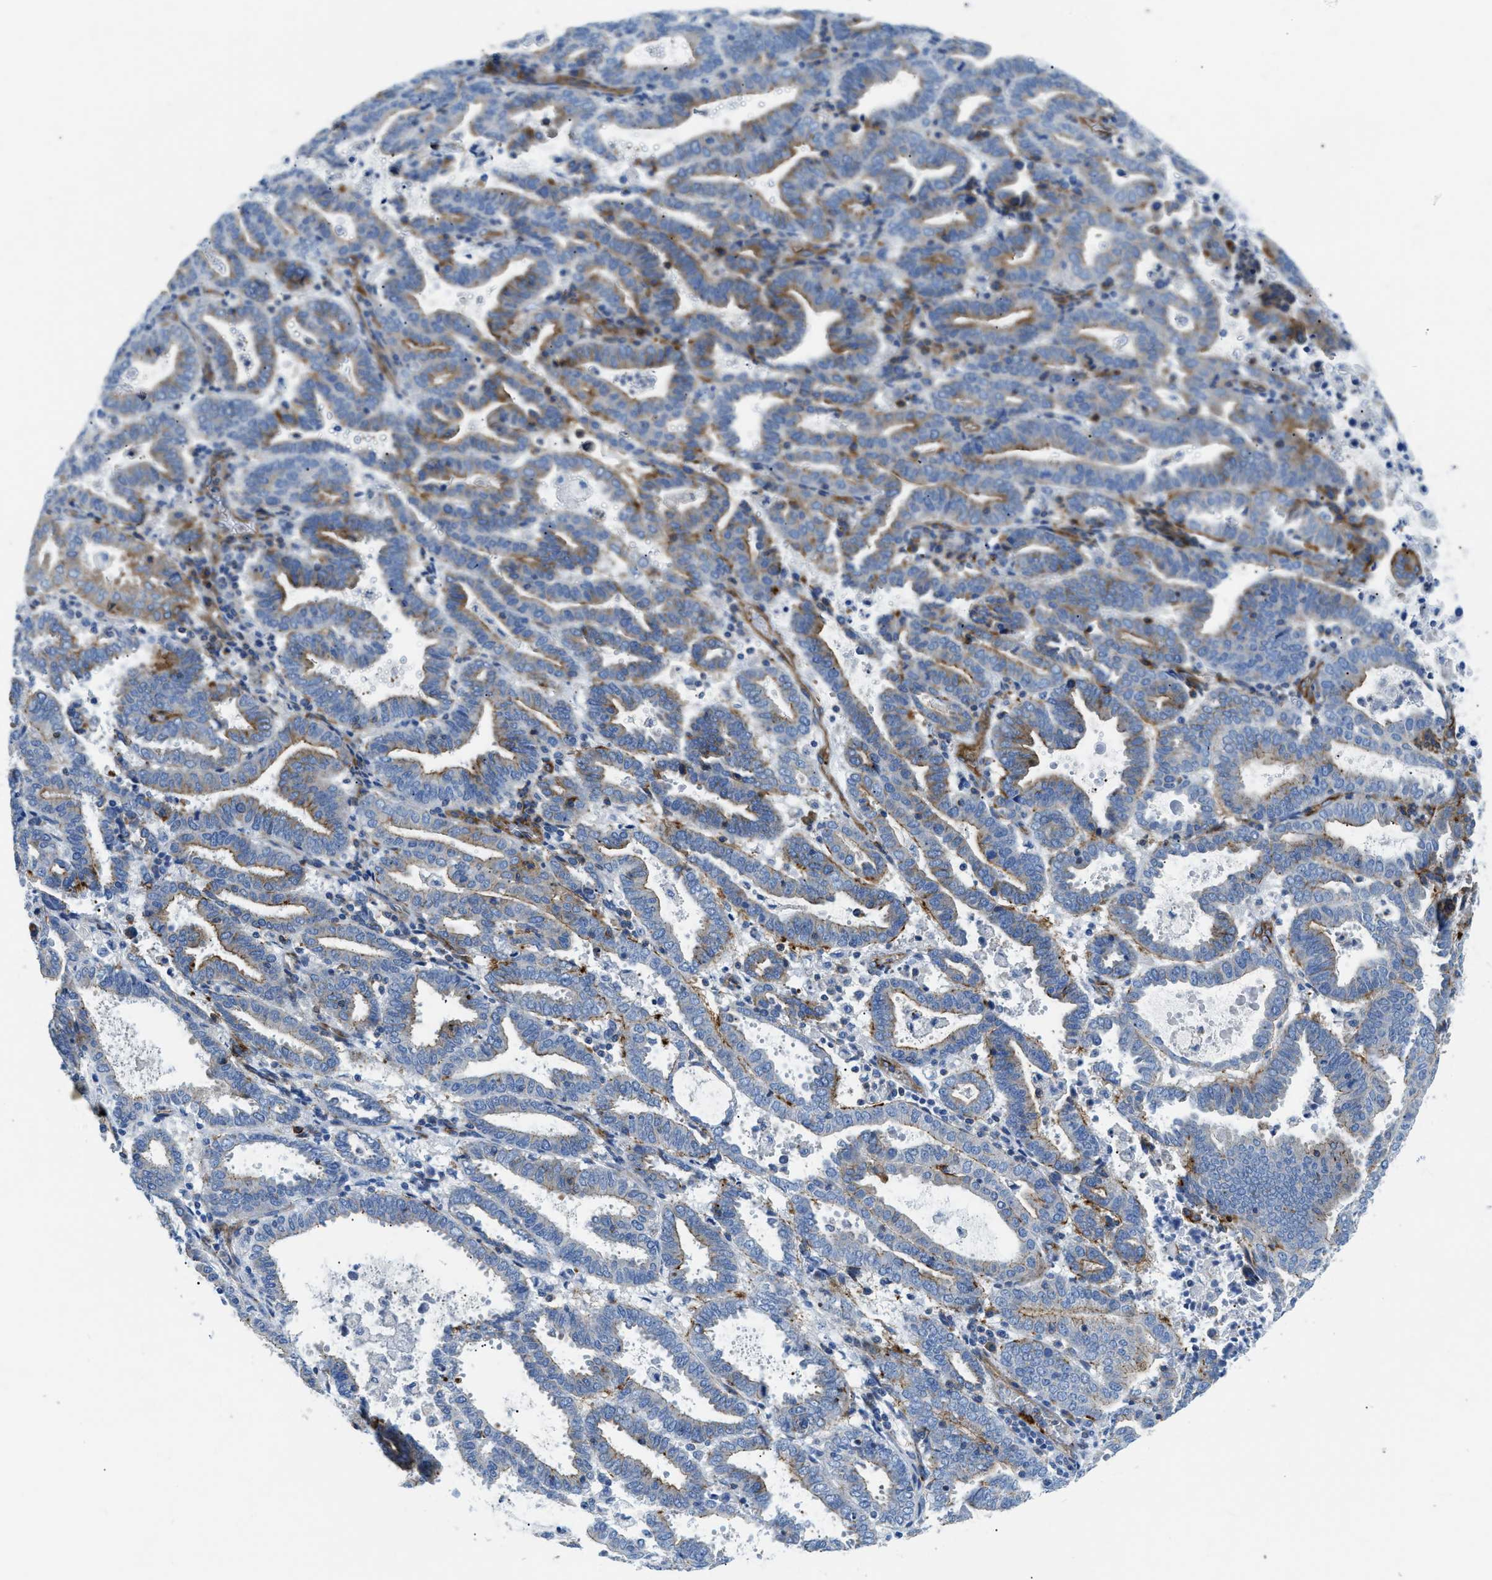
{"staining": {"intensity": "moderate", "quantity": "25%-75%", "location": "cytoplasmic/membranous"}, "tissue": "endometrial cancer", "cell_type": "Tumor cells", "image_type": "cancer", "snomed": [{"axis": "morphology", "description": "Adenocarcinoma, NOS"}, {"axis": "topography", "description": "Uterus"}], "caption": "Endometrial adenocarcinoma stained for a protein (brown) shows moderate cytoplasmic/membranous positive expression in approximately 25%-75% of tumor cells.", "gene": "CUTA", "patient": {"sex": "female", "age": 83}}